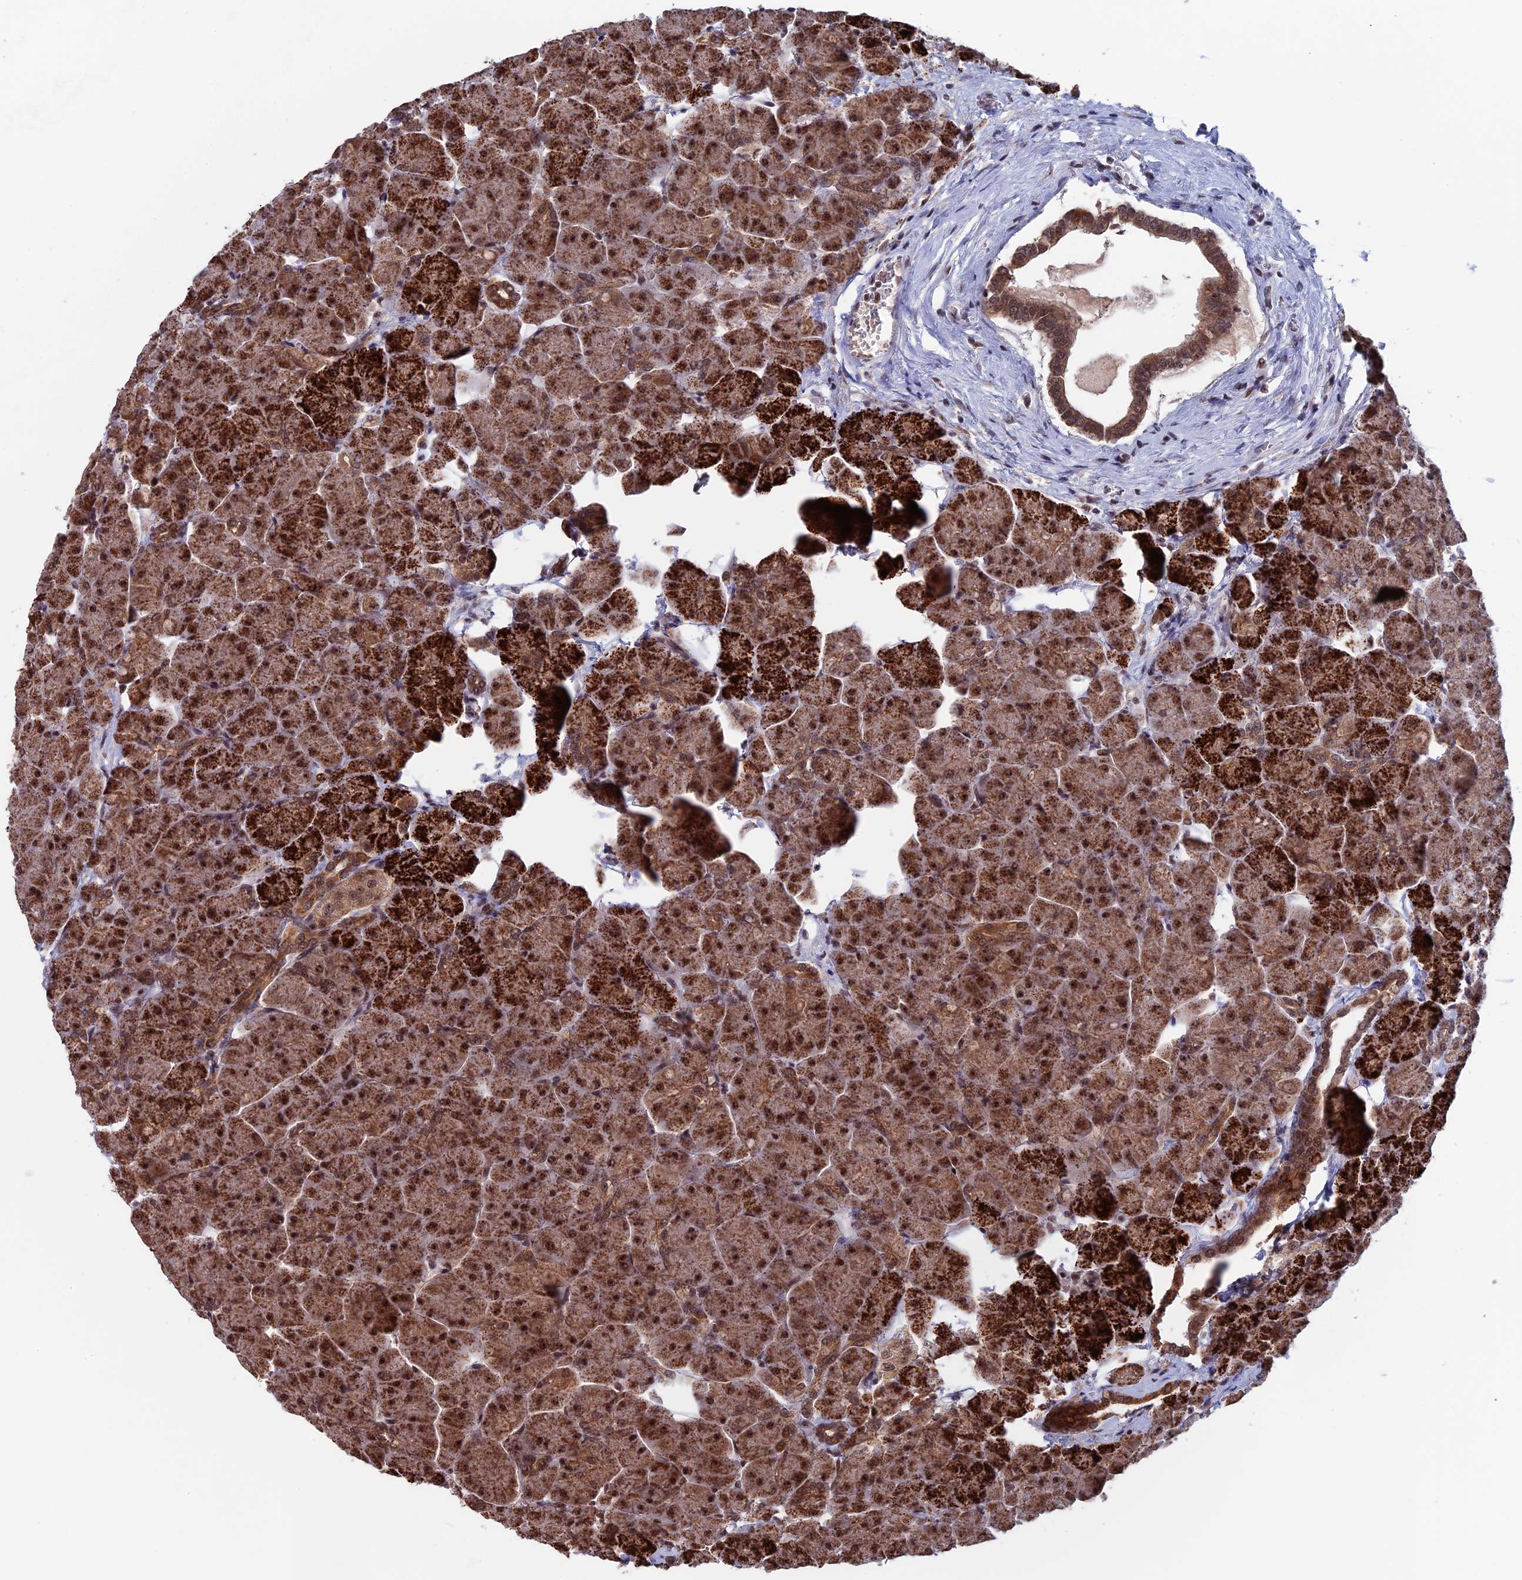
{"staining": {"intensity": "strong", "quantity": ">75%", "location": "cytoplasmic/membranous,nuclear"}, "tissue": "pancreas", "cell_type": "Exocrine glandular cells", "image_type": "normal", "snomed": [{"axis": "morphology", "description": "Normal tissue, NOS"}, {"axis": "topography", "description": "Pancreas"}], "caption": "Immunohistochemical staining of unremarkable human pancreas shows high levels of strong cytoplasmic/membranous,nuclear expression in about >75% of exocrine glandular cells.", "gene": "CACTIN", "patient": {"sex": "male", "age": 66}}